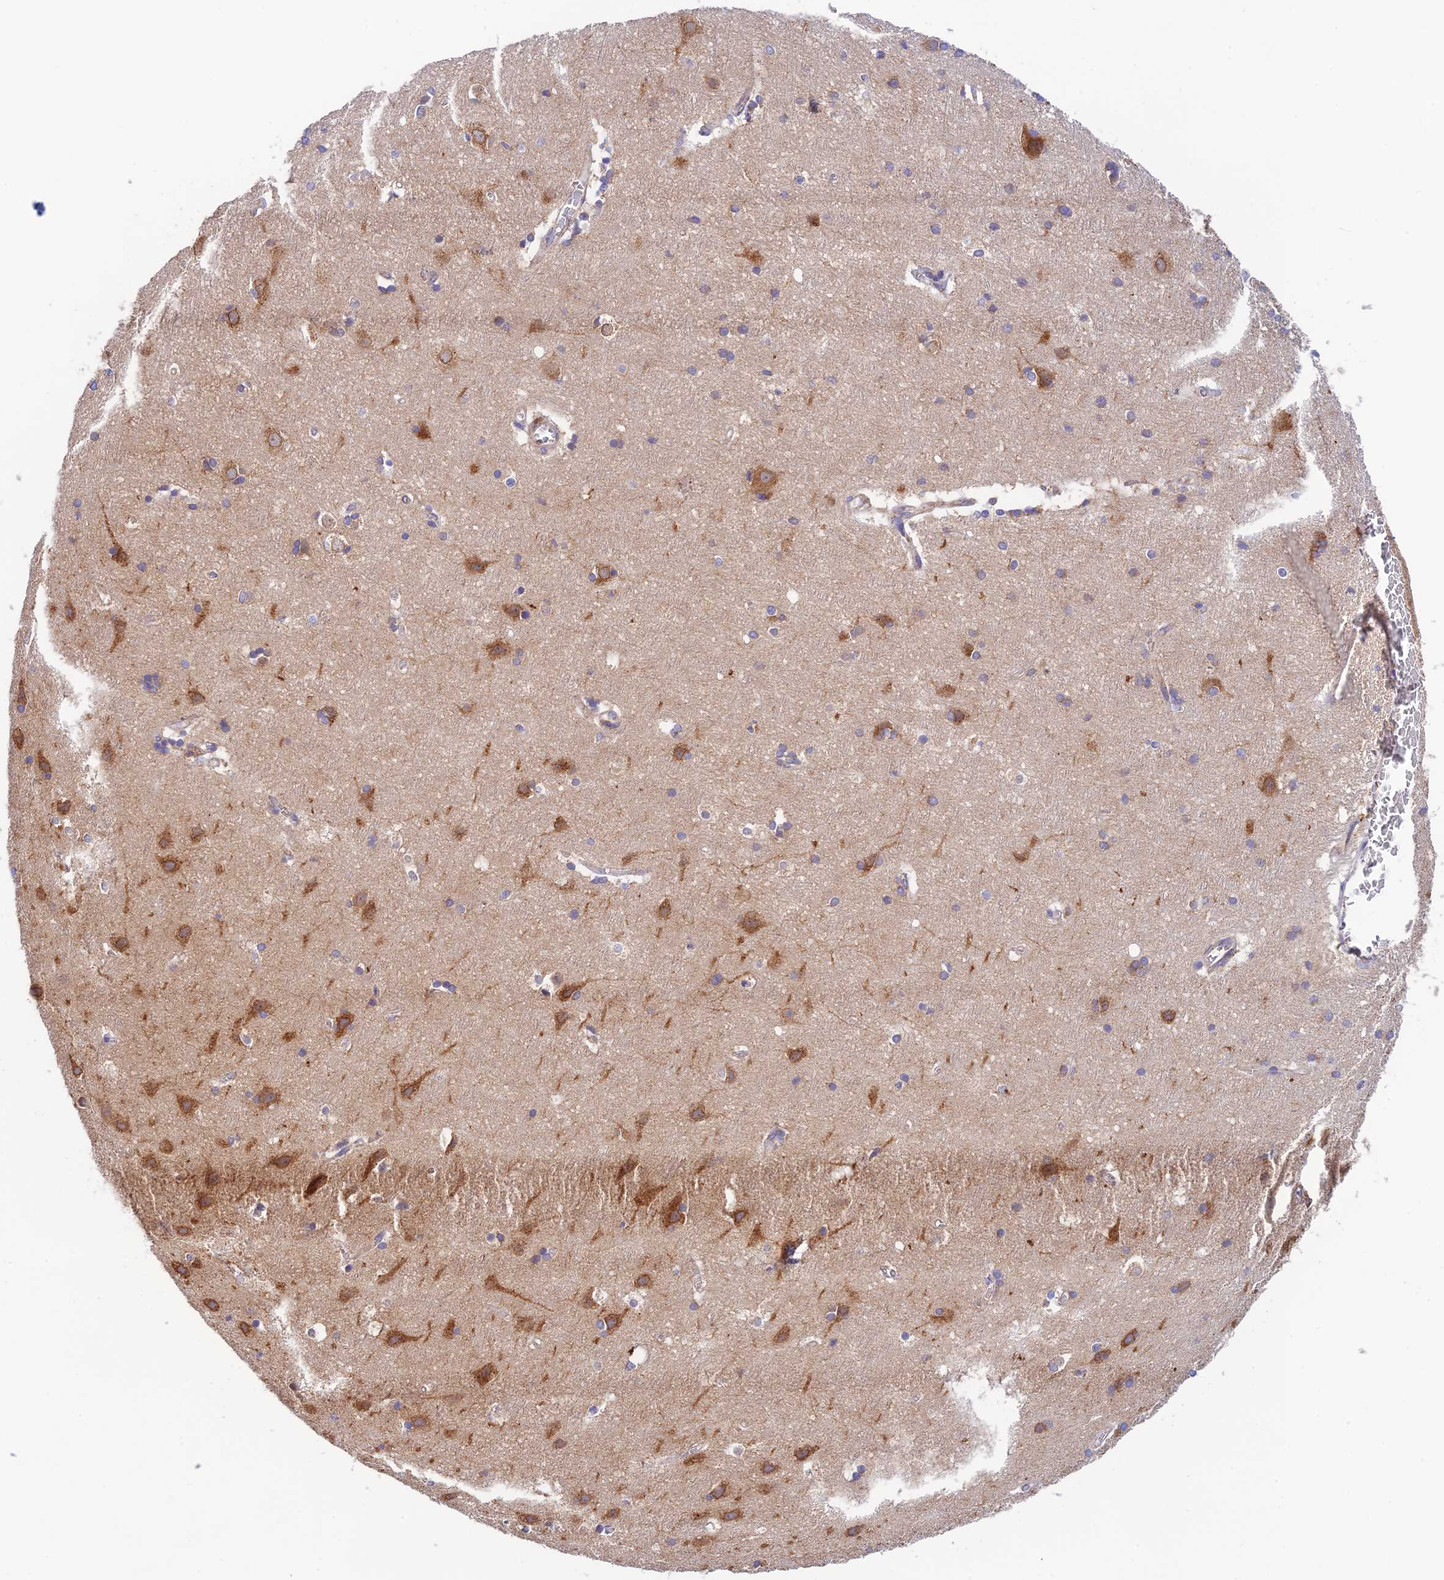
{"staining": {"intensity": "weak", "quantity": "25%-75%", "location": "cytoplasmic/membranous"}, "tissue": "cerebral cortex", "cell_type": "Endothelial cells", "image_type": "normal", "snomed": [{"axis": "morphology", "description": "Normal tissue, NOS"}, {"axis": "topography", "description": "Cerebral cortex"}], "caption": "The histopathology image reveals staining of normal cerebral cortex, revealing weak cytoplasmic/membranous protein staining (brown color) within endothelial cells. (DAB (3,3'-diaminobenzidine) IHC with brightfield microscopy, high magnification).", "gene": "RANBP6", "patient": {"sex": "male", "age": 54}}